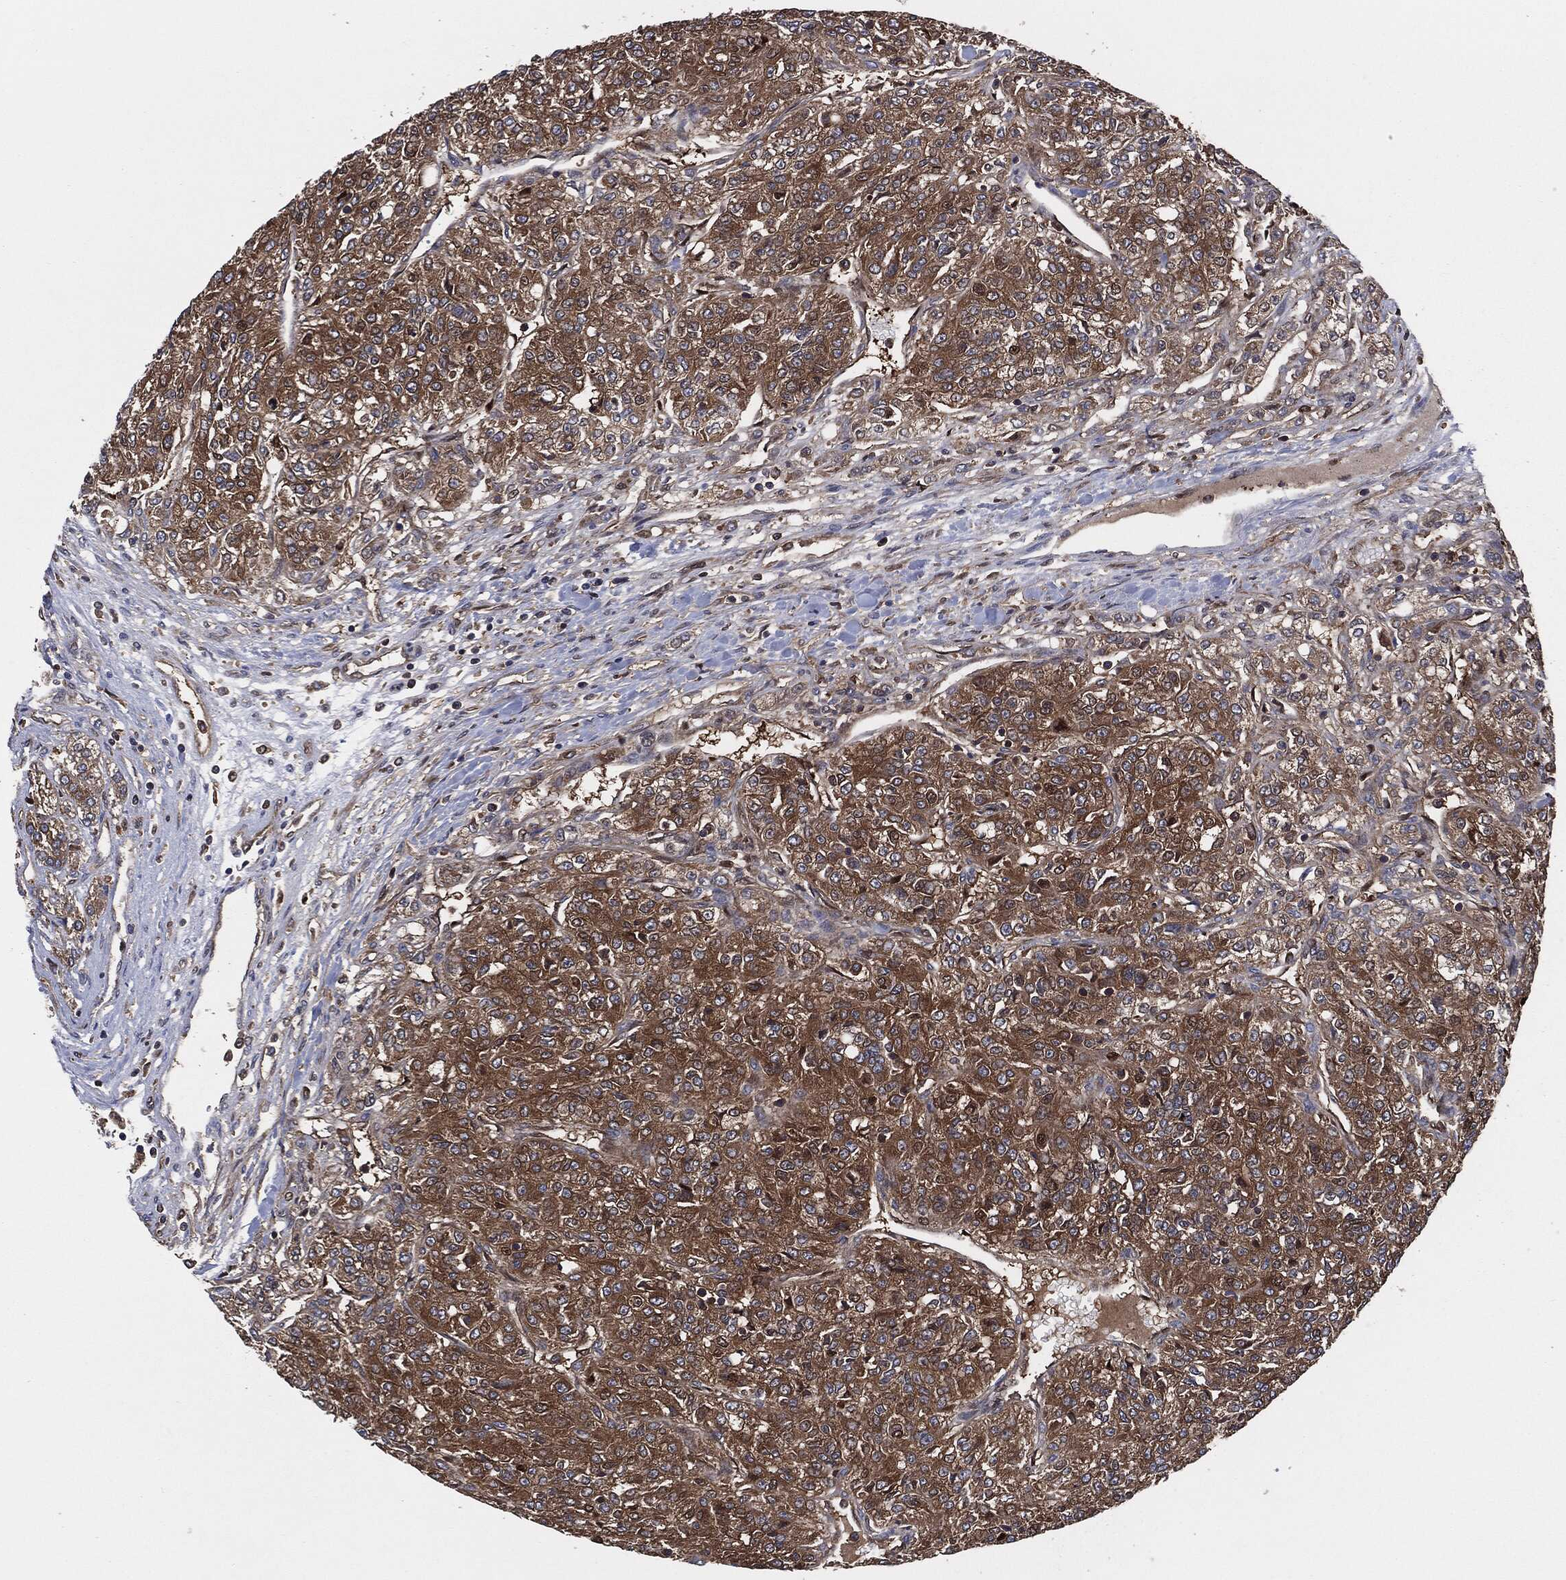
{"staining": {"intensity": "strong", "quantity": ">75%", "location": "cytoplasmic/membranous"}, "tissue": "renal cancer", "cell_type": "Tumor cells", "image_type": "cancer", "snomed": [{"axis": "morphology", "description": "Adenocarcinoma, NOS"}, {"axis": "topography", "description": "Kidney"}], "caption": "IHC staining of renal cancer (adenocarcinoma), which shows high levels of strong cytoplasmic/membranous positivity in about >75% of tumor cells indicating strong cytoplasmic/membranous protein expression. The staining was performed using DAB (brown) for protein detection and nuclei were counterstained in hematoxylin (blue).", "gene": "XPNPEP1", "patient": {"sex": "female", "age": 63}}